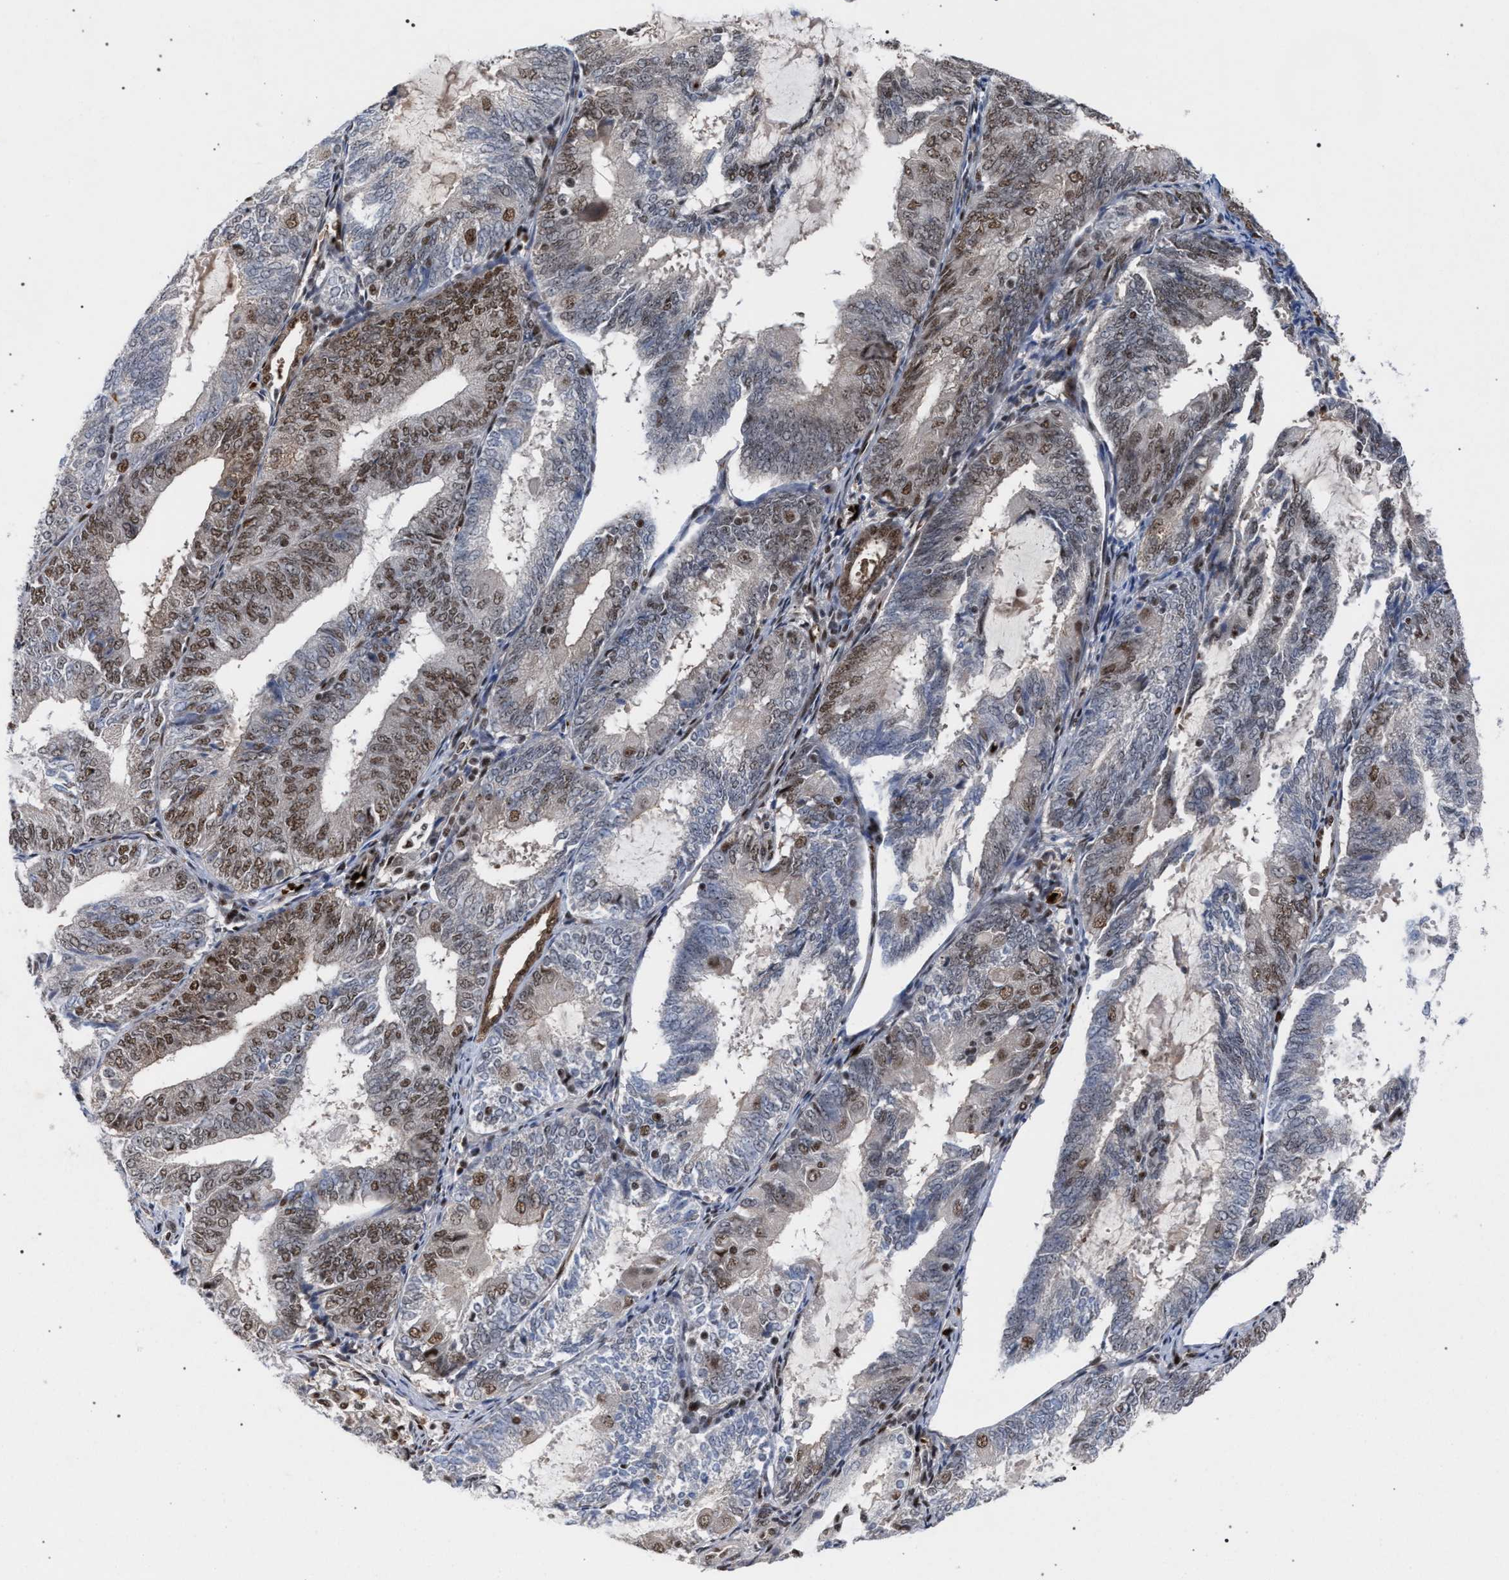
{"staining": {"intensity": "moderate", "quantity": "25%-75%", "location": "nuclear"}, "tissue": "endometrial cancer", "cell_type": "Tumor cells", "image_type": "cancer", "snomed": [{"axis": "morphology", "description": "Adenocarcinoma, NOS"}, {"axis": "topography", "description": "Endometrium"}], "caption": "Protein expression analysis of human adenocarcinoma (endometrial) reveals moderate nuclear positivity in approximately 25%-75% of tumor cells.", "gene": "SCAF4", "patient": {"sex": "female", "age": 81}}